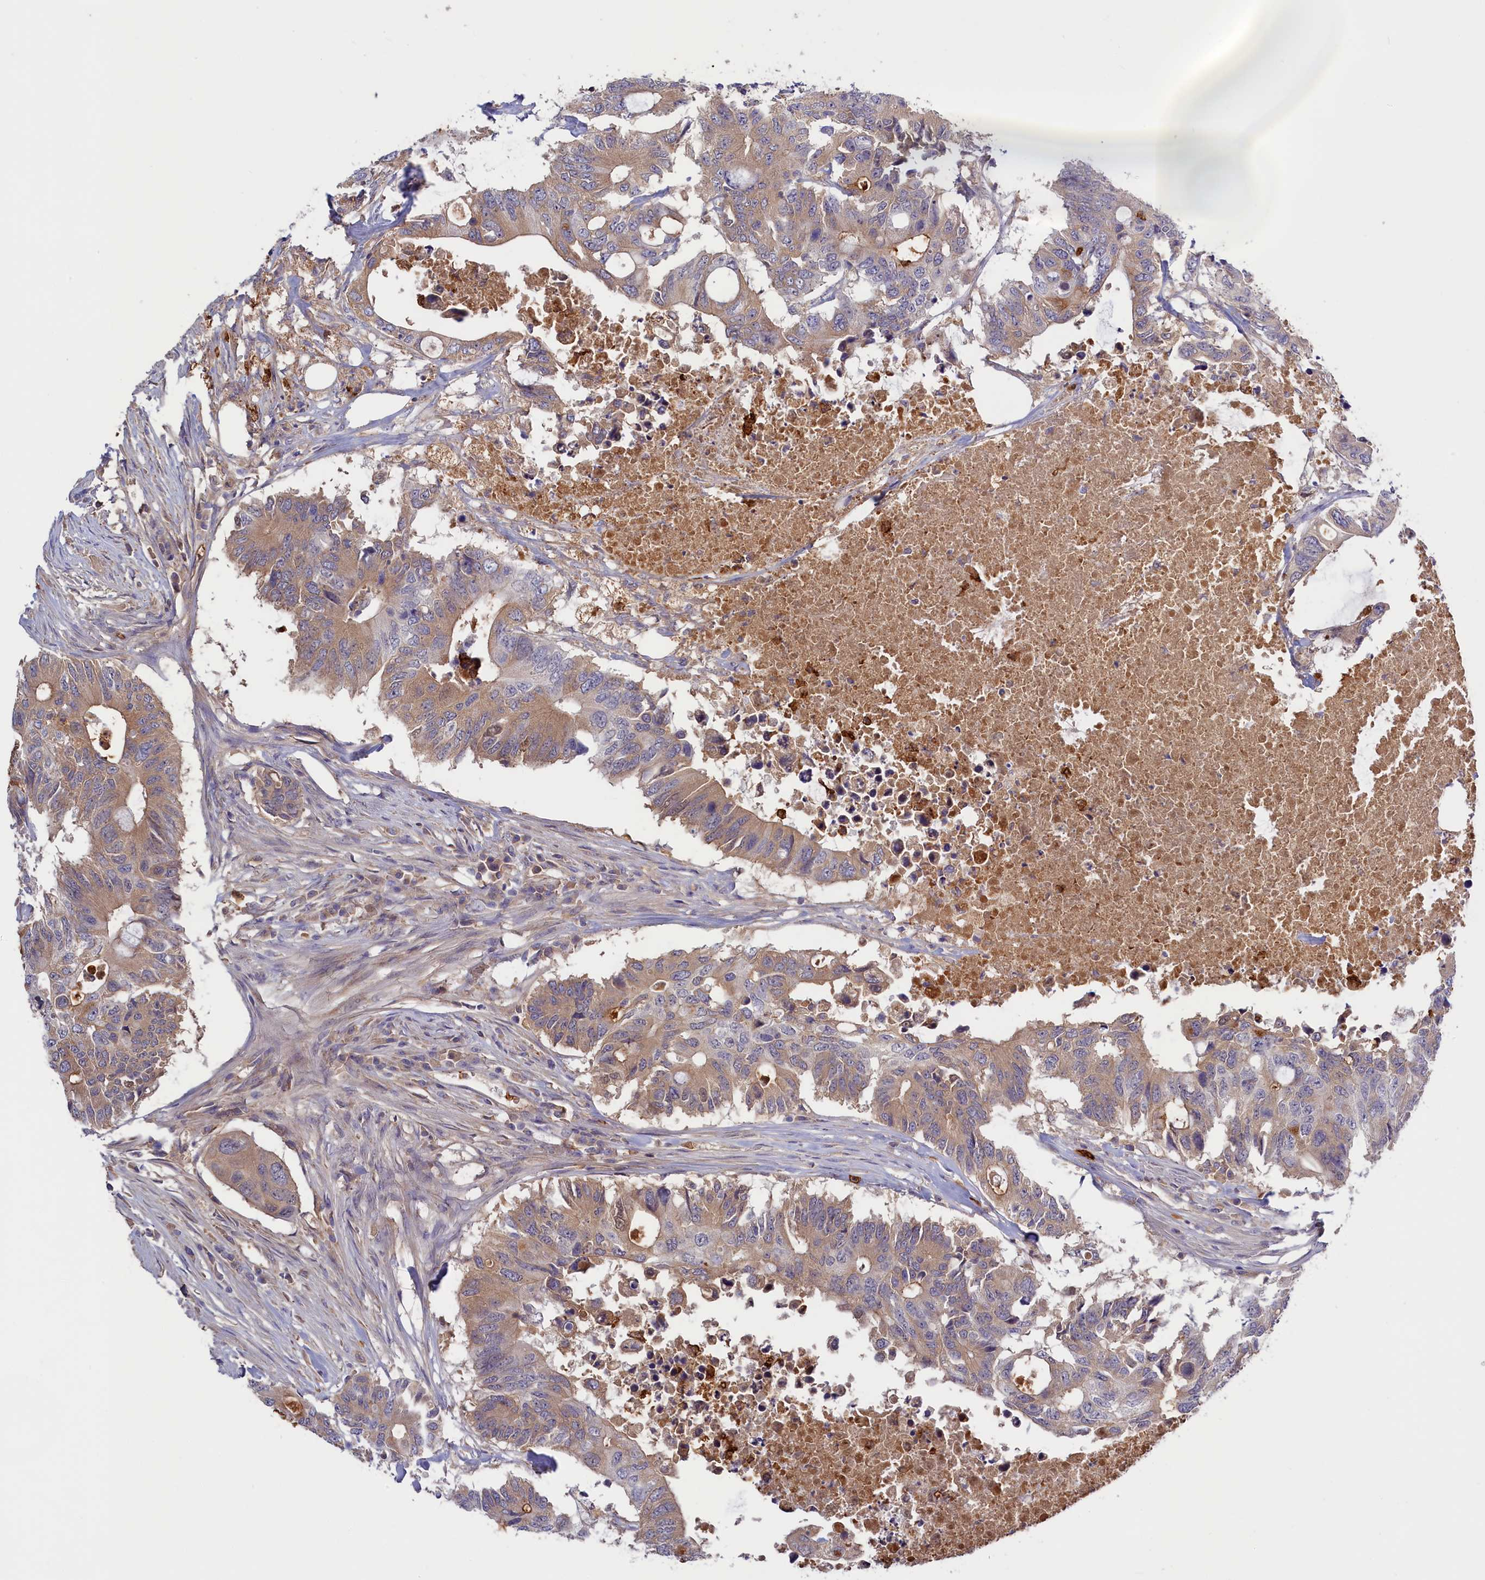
{"staining": {"intensity": "weak", "quantity": "25%-75%", "location": "cytoplasmic/membranous"}, "tissue": "colorectal cancer", "cell_type": "Tumor cells", "image_type": "cancer", "snomed": [{"axis": "morphology", "description": "Adenocarcinoma, NOS"}, {"axis": "topography", "description": "Colon"}], "caption": "Protein expression analysis of colorectal cancer (adenocarcinoma) shows weak cytoplasmic/membranous expression in about 25%-75% of tumor cells. Using DAB (3,3'-diaminobenzidine) (brown) and hematoxylin (blue) stains, captured at high magnification using brightfield microscopy.", "gene": "ADGRD1", "patient": {"sex": "male", "age": 71}}